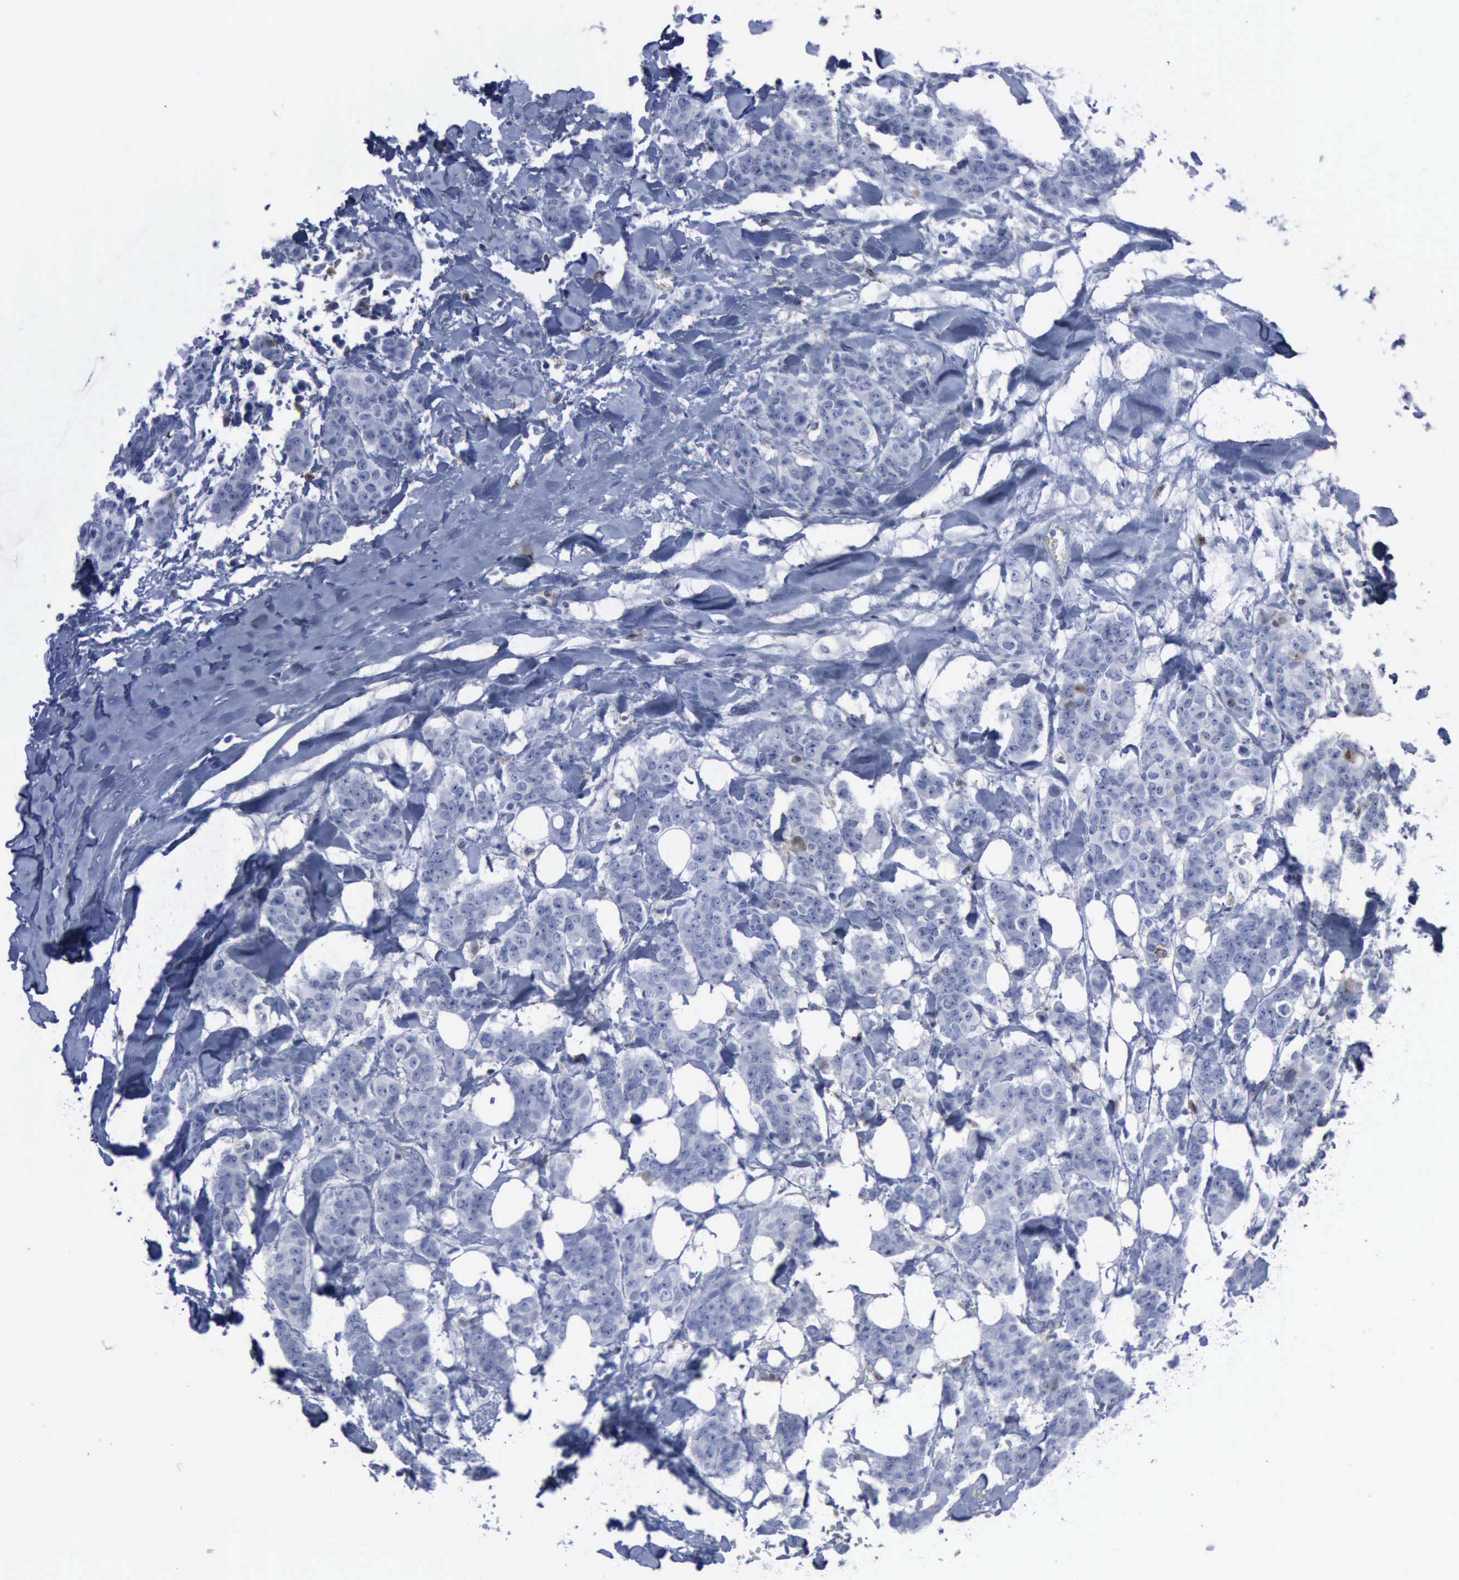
{"staining": {"intensity": "negative", "quantity": "none", "location": "none"}, "tissue": "breast cancer", "cell_type": "Tumor cells", "image_type": "cancer", "snomed": [{"axis": "morphology", "description": "Duct carcinoma"}, {"axis": "topography", "description": "Breast"}], "caption": "Histopathology image shows no protein staining in tumor cells of breast cancer (infiltrating ductal carcinoma) tissue.", "gene": "CSTA", "patient": {"sex": "female", "age": 40}}